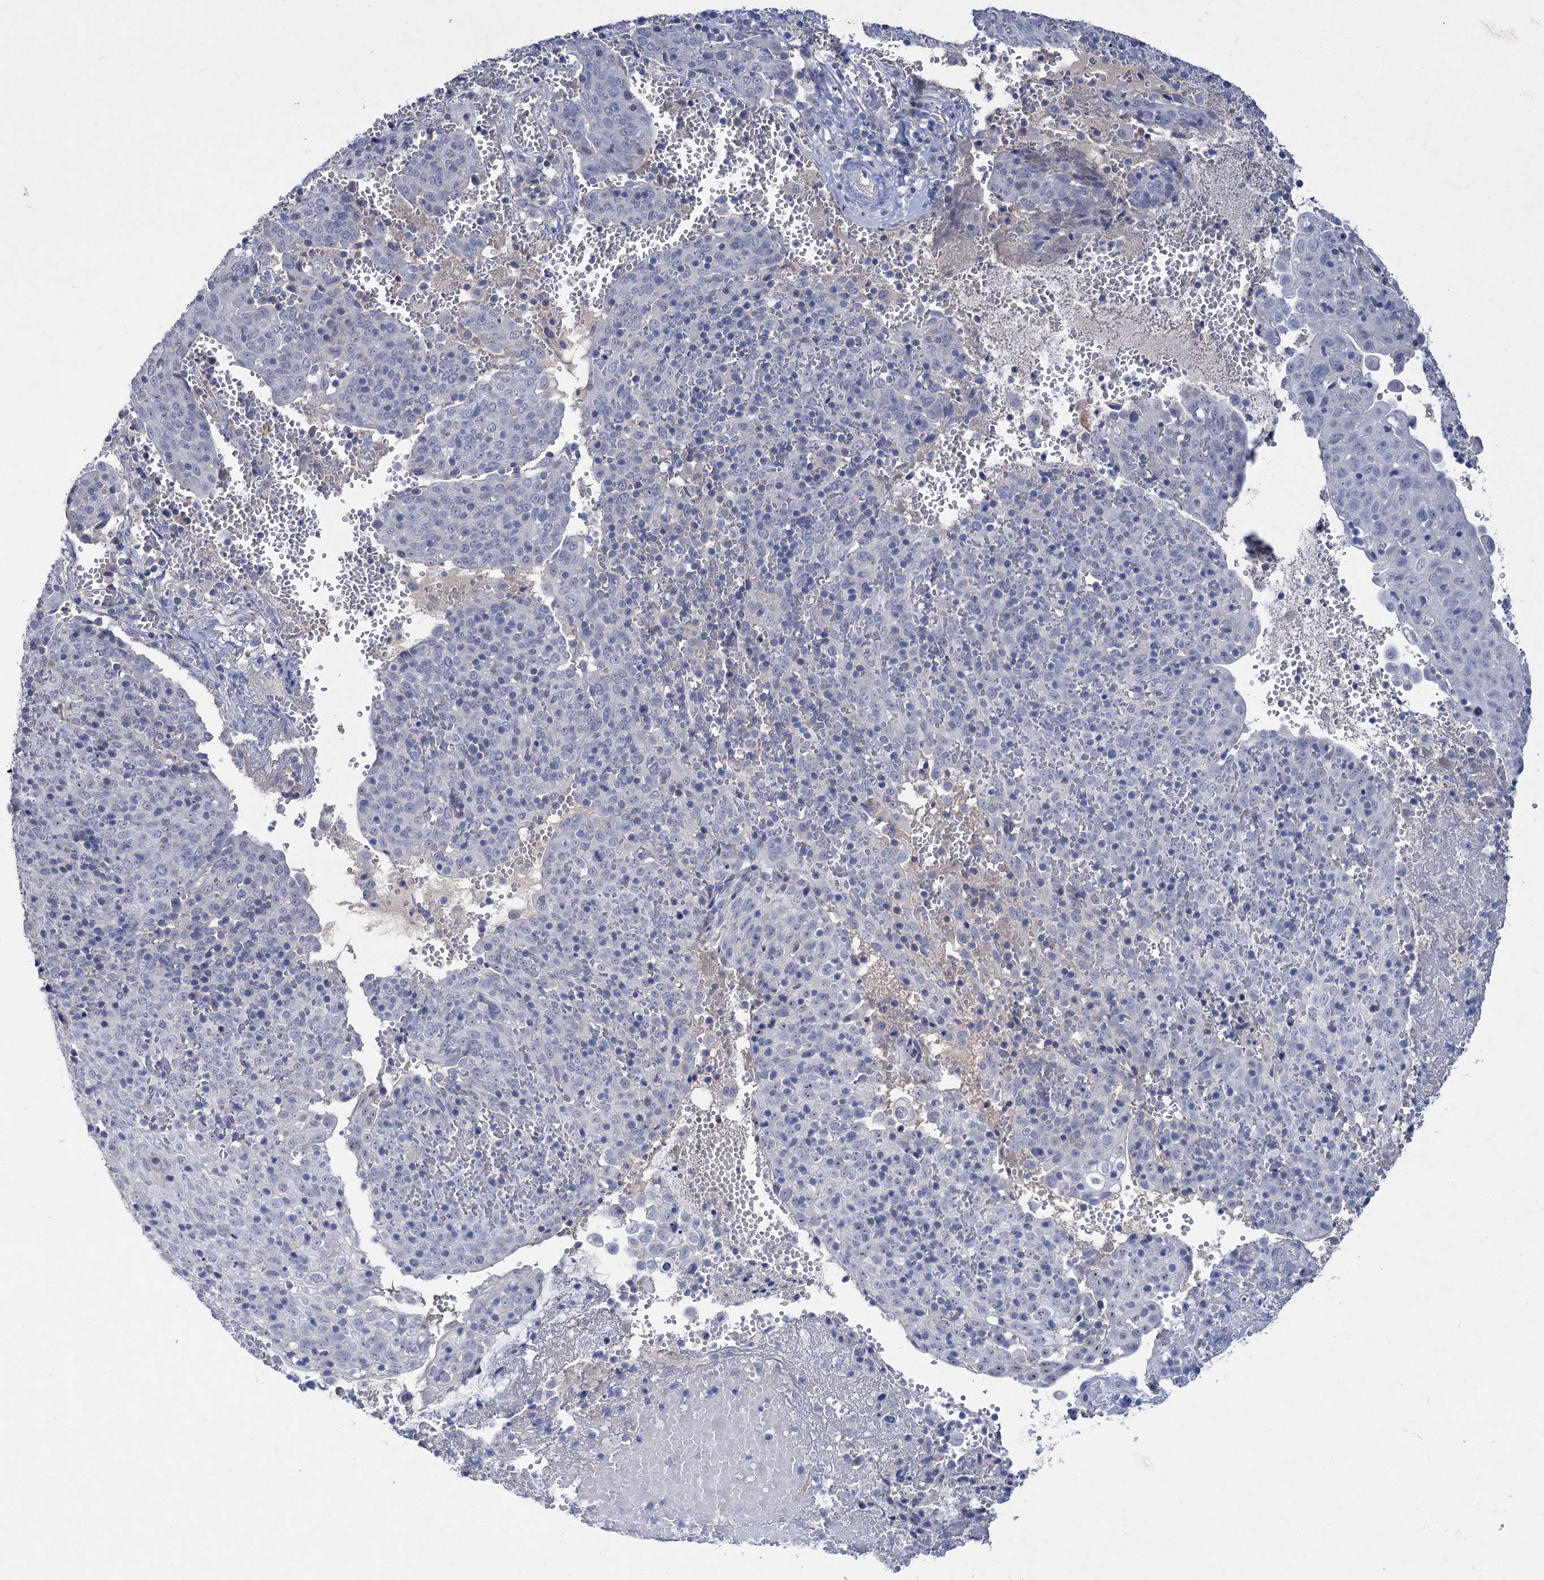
{"staining": {"intensity": "negative", "quantity": "none", "location": "none"}, "tissue": "cervical cancer", "cell_type": "Tumor cells", "image_type": "cancer", "snomed": [{"axis": "morphology", "description": "Squamous cell carcinoma, NOS"}, {"axis": "topography", "description": "Cervix"}], "caption": "Tumor cells are negative for protein expression in human cervical cancer.", "gene": "ATP4A", "patient": {"sex": "female", "age": 67}}